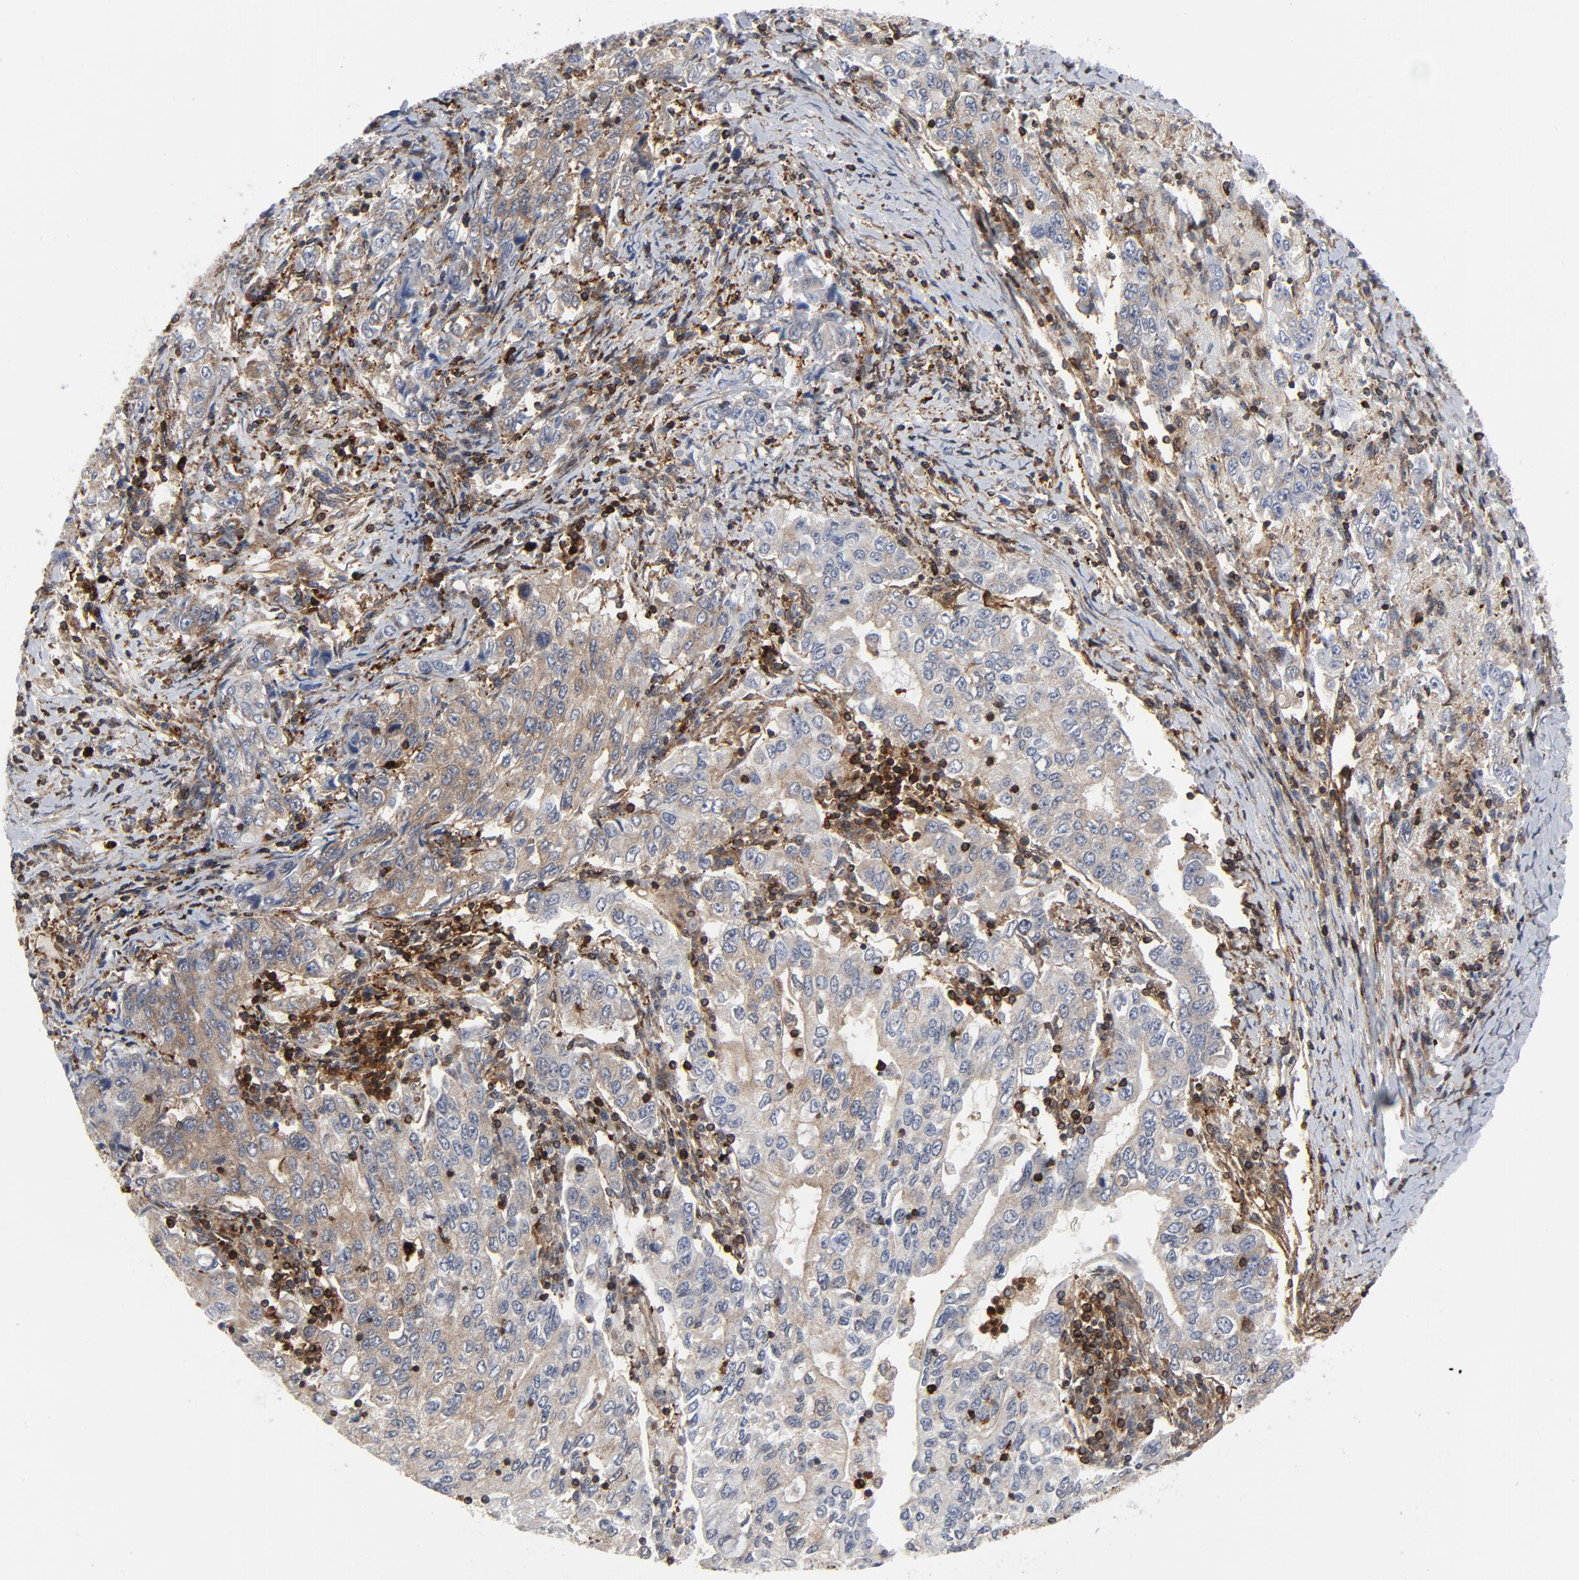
{"staining": {"intensity": "moderate", "quantity": ">75%", "location": "cytoplasmic/membranous"}, "tissue": "stomach cancer", "cell_type": "Tumor cells", "image_type": "cancer", "snomed": [{"axis": "morphology", "description": "Adenocarcinoma, NOS"}, {"axis": "topography", "description": "Stomach, lower"}], "caption": "Immunohistochemical staining of stomach adenocarcinoma demonstrates medium levels of moderate cytoplasmic/membranous staining in about >75% of tumor cells.", "gene": "YES1", "patient": {"sex": "female", "age": 72}}